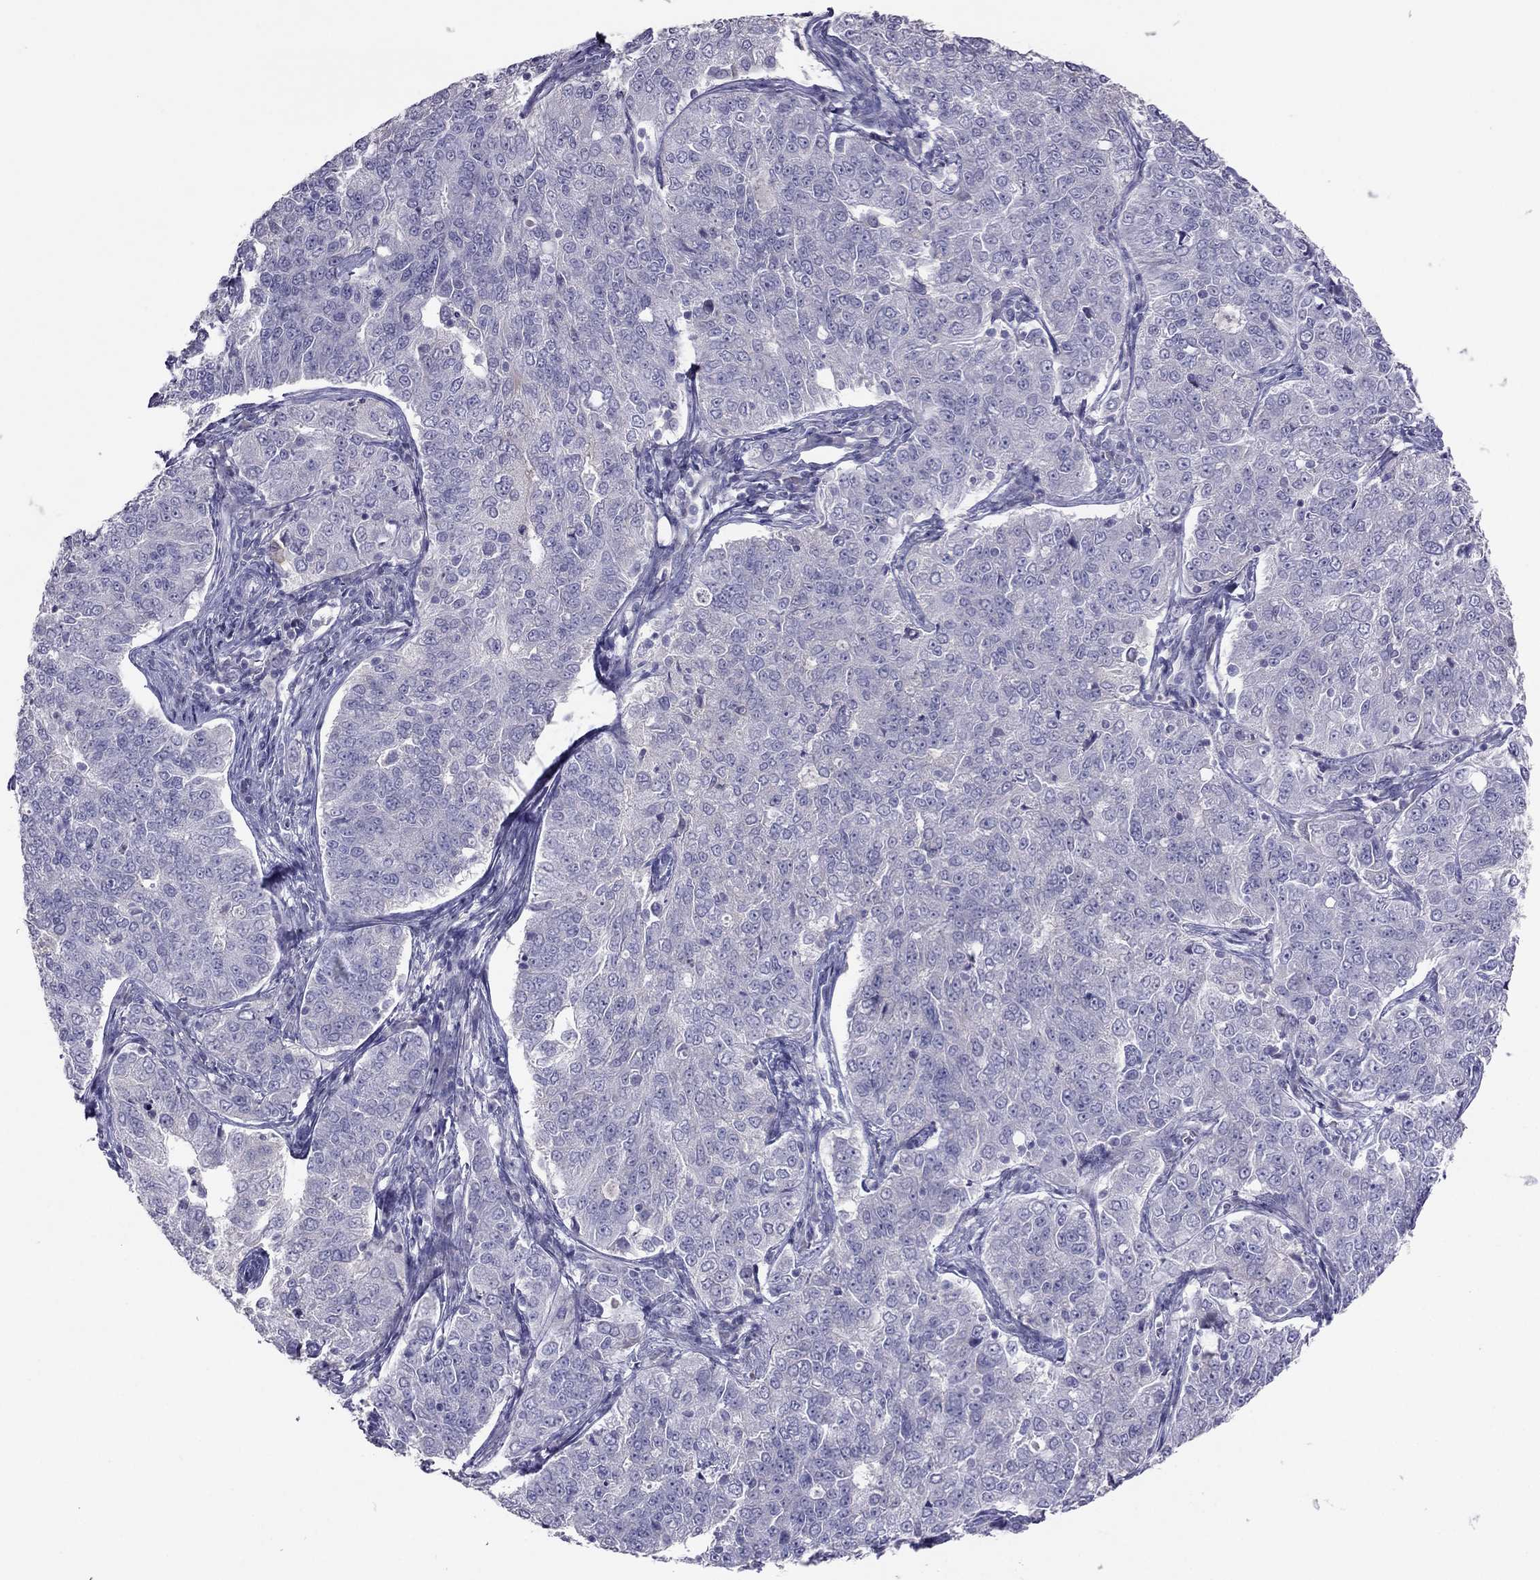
{"staining": {"intensity": "negative", "quantity": "none", "location": "none"}, "tissue": "endometrial cancer", "cell_type": "Tumor cells", "image_type": "cancer", "snomed": [{"axis": "morphology", "description": "Adenocarcinoma, NOS"}, {"axis": "topography", "description": "Endometrium"}], "caption": "Tumor cells show no significant protein expression in adenocarcinoma (endometrial).", "gene": "RGS8", "patient": {"sex": "female", "age": 43}}